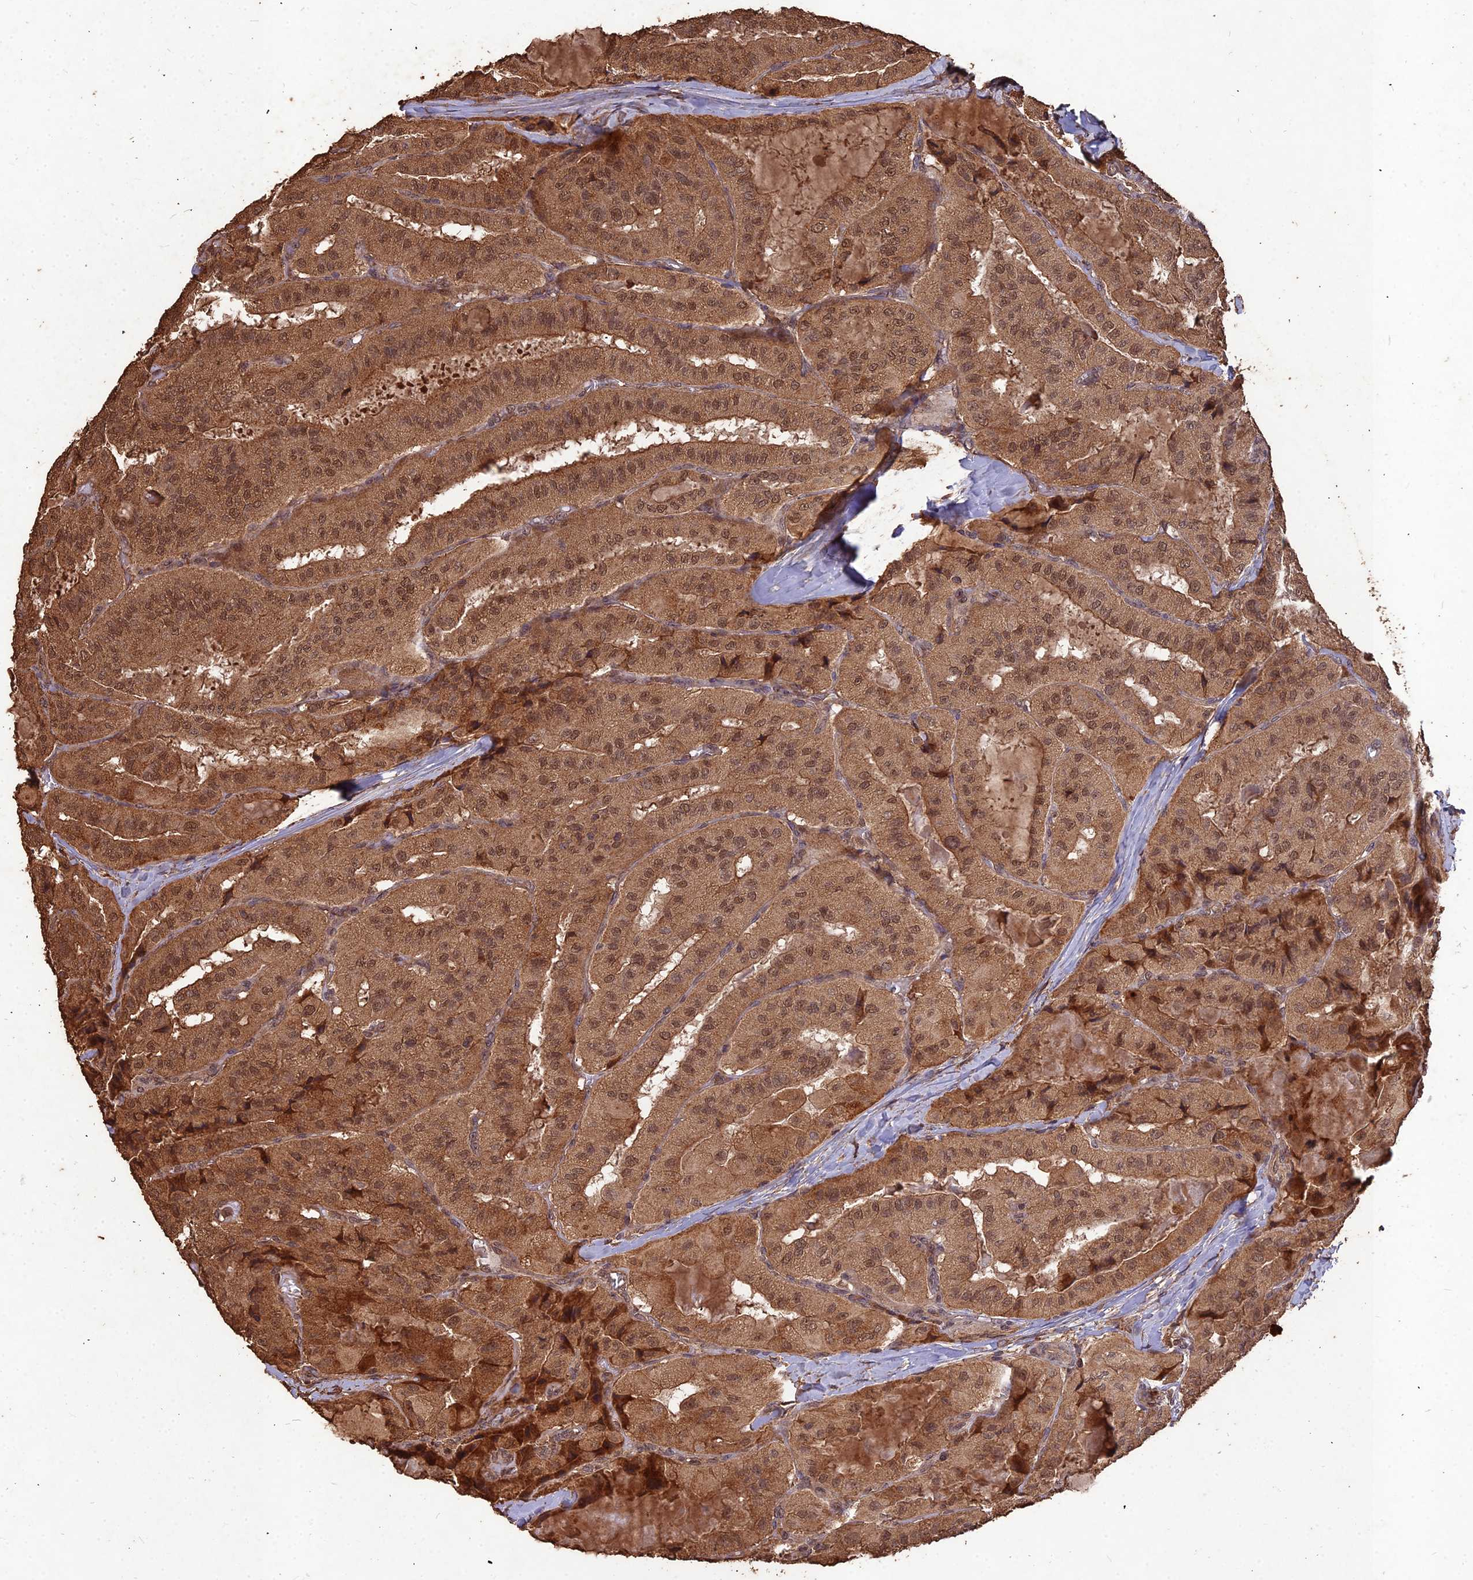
{"staining": {"intensity": "moderate", "quantity": ">75%", "location": "cytoplasmic/membranous,nuclear"}, "tissue": "thyroid cancer", "cell_type": "Tumor cells", "image_type": "cancer", "snomed": [{"axis": "morphology", "description": "Normal tissue, NOS"}, {"axis": "morphology", "description": "Papillary adenocarcinoma, NOS"}, {"axis": "topography", "description": "Thyroid gland"}], "caption": "A photomicrograph showing moderate cytoplasmic/membranous and nuclear staining in about >75% of tumor cells in thyroid cancer, as visualized by brown immunohistochemical staining.", "gene": "SYMPK", "patient": {"sex": "female", "age": 59}}